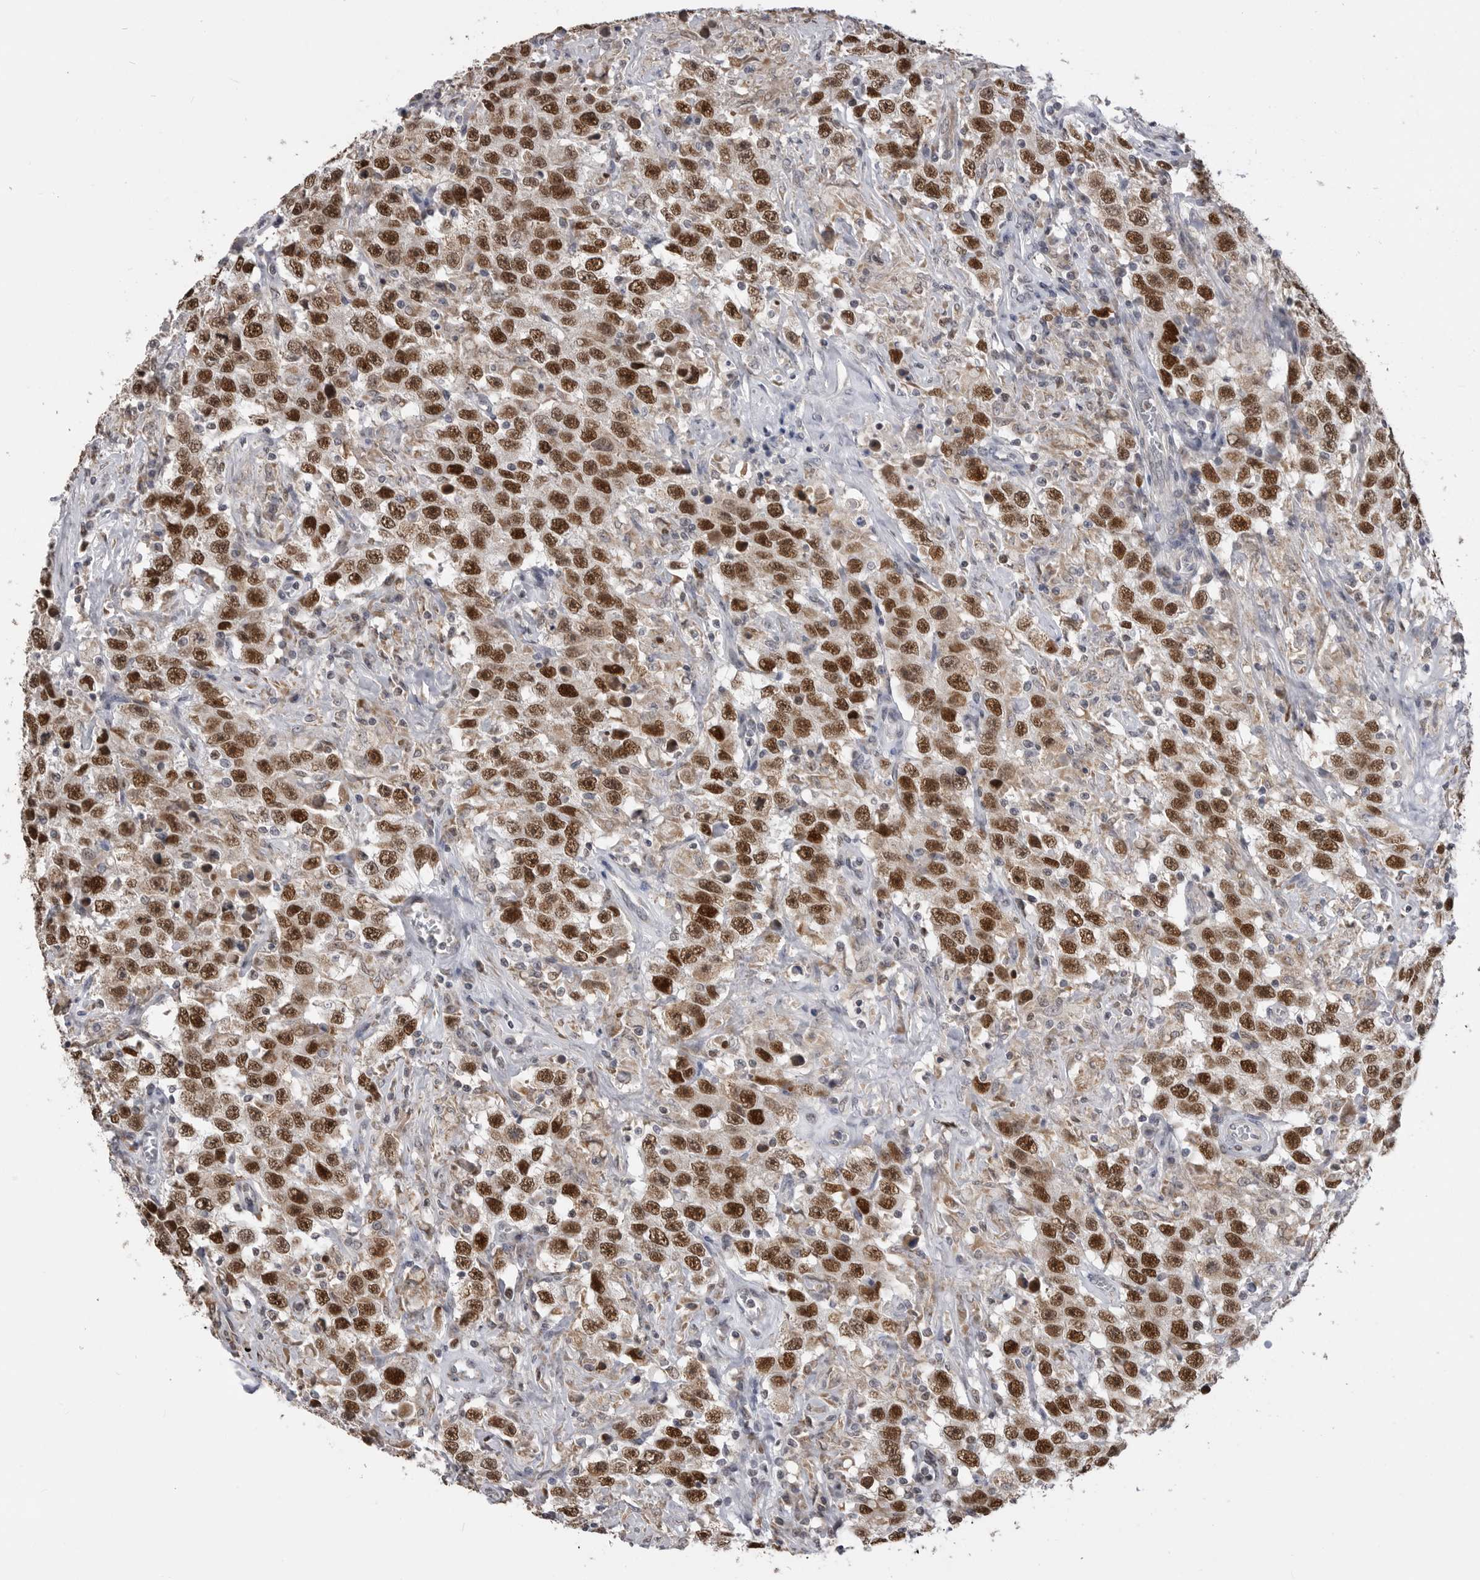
{"staining": {"intensity": "strong", "quantity": ">75%", "location": "nuclear"}, "tissue": "testis cancer", "cell_type": "Tumor cells", "image_type": "cancer", "snomed": [{"axis": "morphology", "description": "Seminoma, NOS"}, {"axis": "topography", "description": "Testis"}], "caption": "An immunohistochemistry image of tumor tissue is shown. Protein staining in brown shows strong nuclear positivity in testis cancer within tumor cells.", "gene": "SMARCC1", "patient": {"sex": "male", "age": 41}}